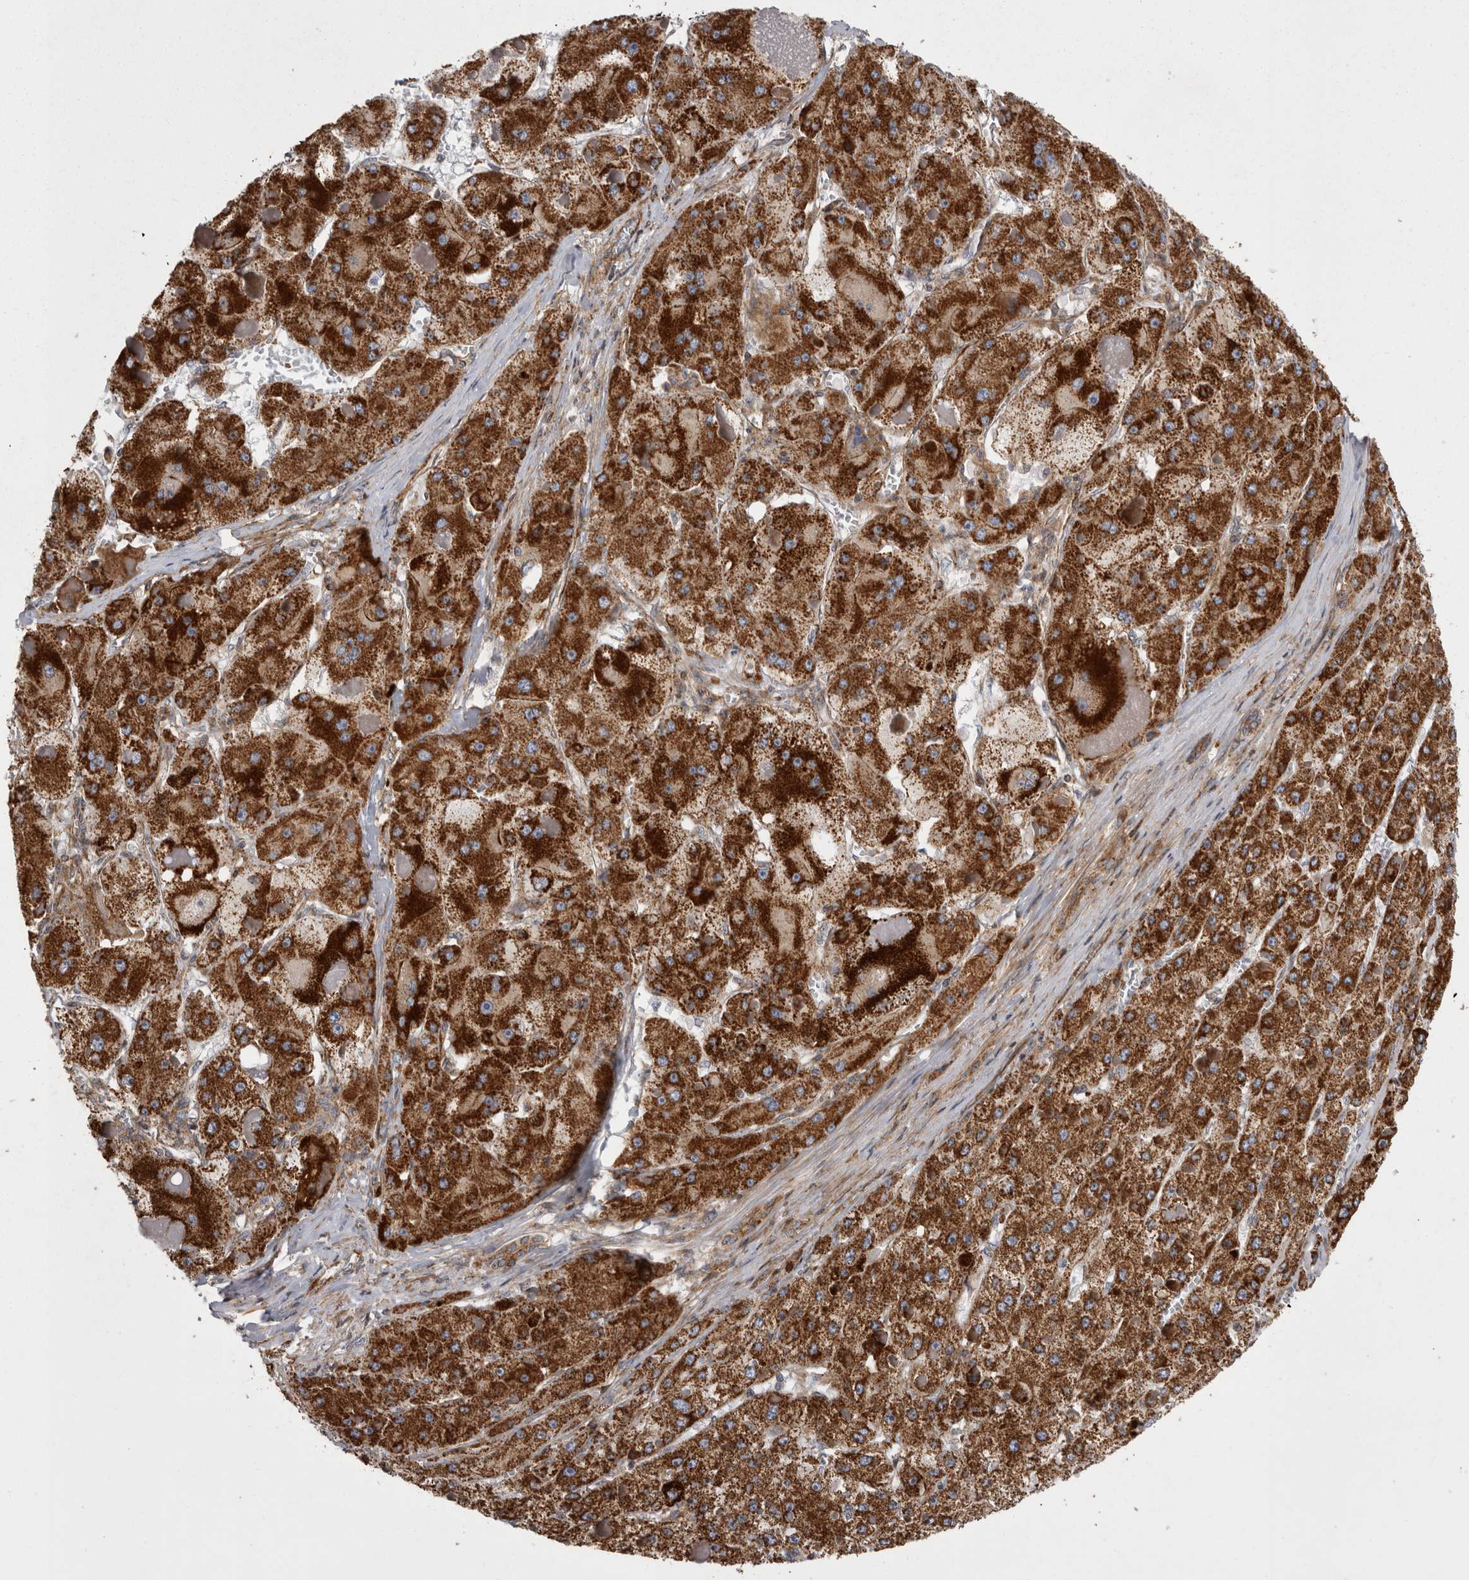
{"staining": {"intensity": "strong", "quantity": ">75%", "location": "cytoplasmic/membranous"}, "tissue": "liver cancer", "cell_type": "Tumor cells", "image_type": "cancer", "snomed": [{"axis": "morphology", "description": "Carcinoma, Hepatocellular, NOS"}, {"axis": "topography", "description": "Liver"}], "caption": "Liver hepatocellular carcinoma stained with immunohistochemistry (IHC) displays strong cytoplasmic/membranous expression in about >75% of tumor cells.", "gene": "TSPOAP1", "patient": {"sex": "female", "age": 73}}